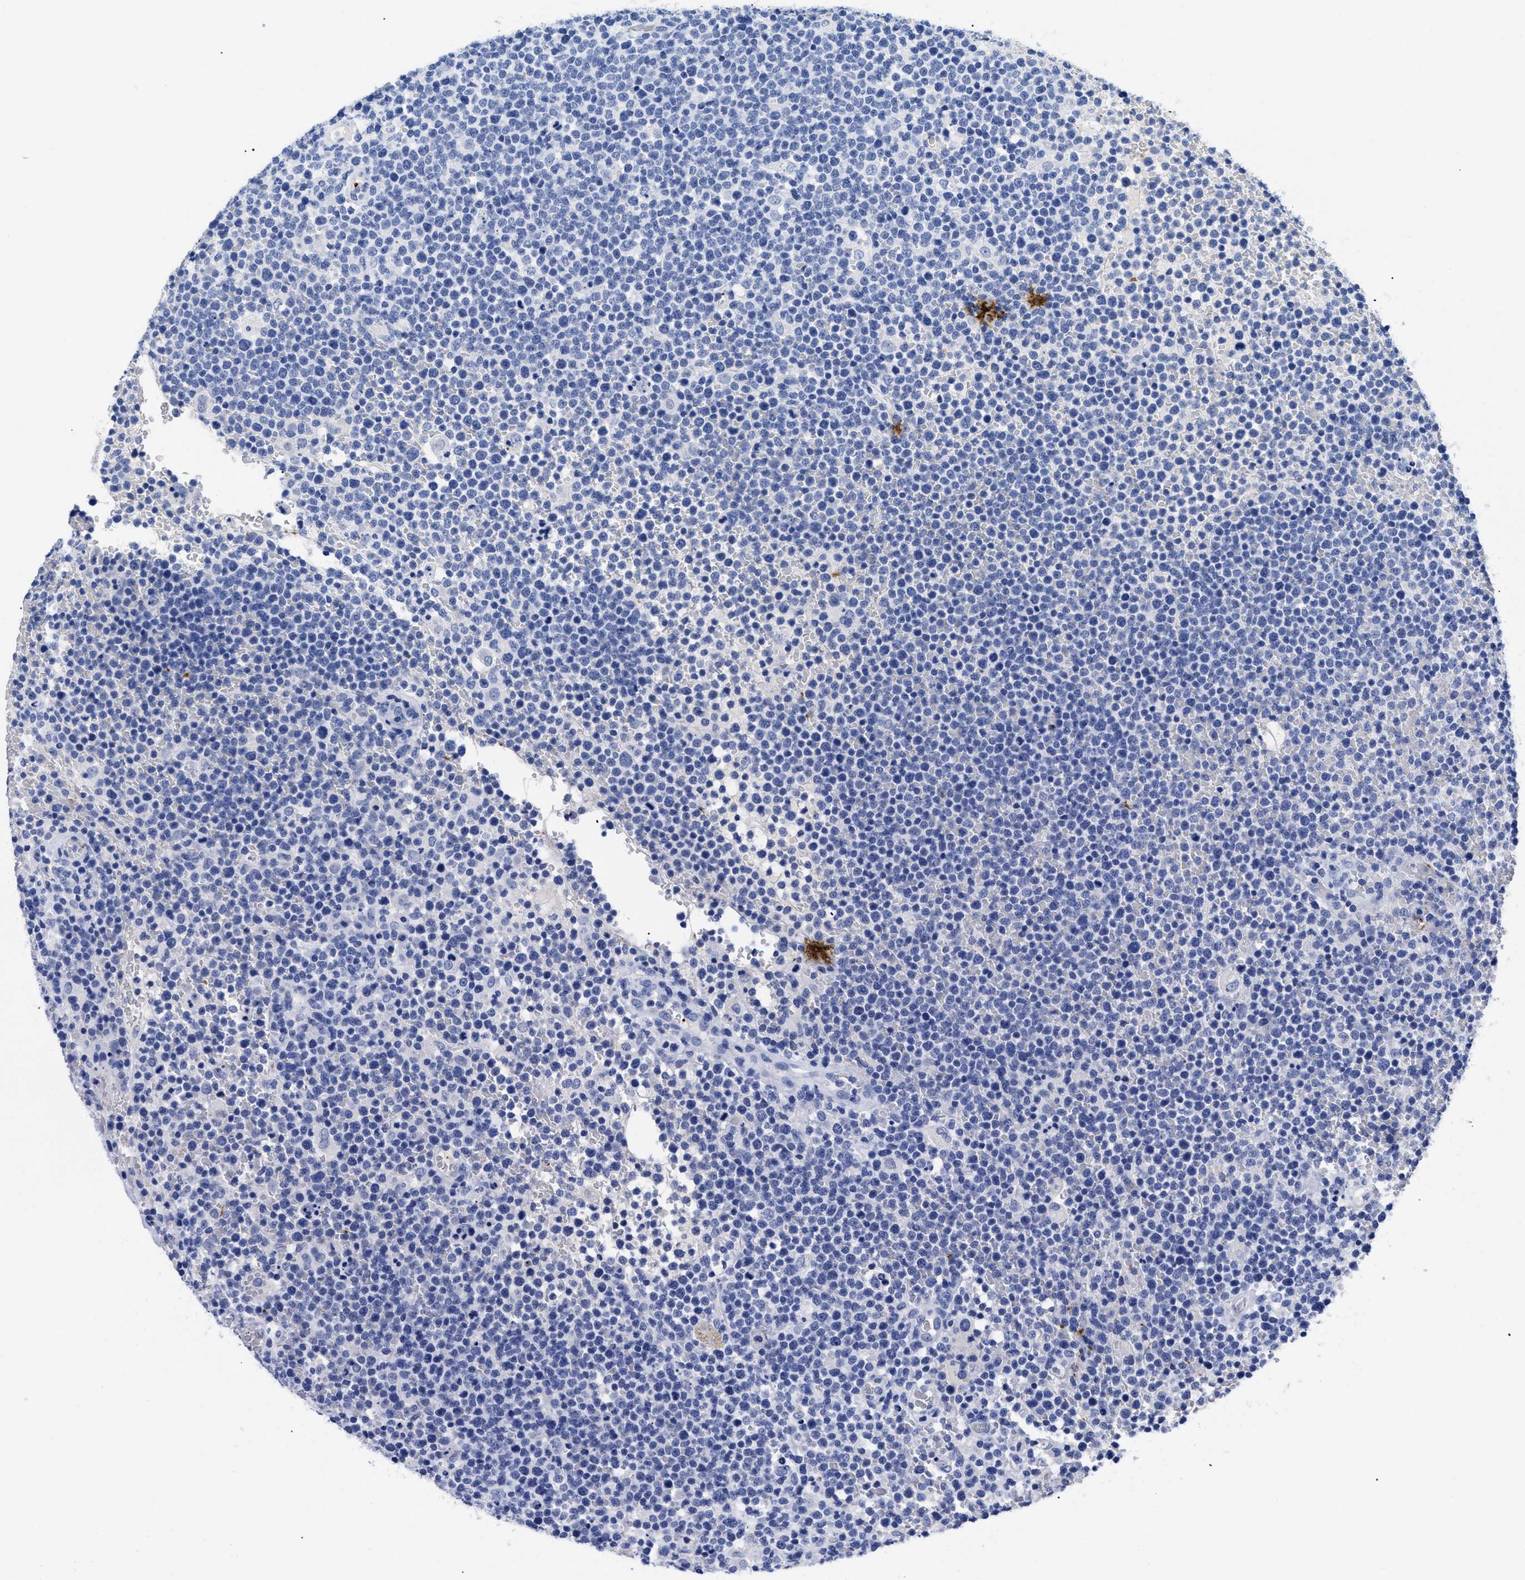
{"staining": {"intensity": "negative", "quantity": "none", "location": "none"}, "tissue": "lymphoma", "cell_type": "Tumor cells", "image_type": "cancer", "snomed": [{"axis": "morphology", "description": "Malignant lymphoma, non-Hodgkin's type, High grade"}, {"axis": "topography", "description": "Lymph node"}], "caption": "The histopathology image reveals no staining of tumor cells in lymphoma. (Immunohistochemistry (ihc), brightfield microscopy, high magnification).", "gene": "TREML1", "patient": {"sex": "male", "age": 61}}